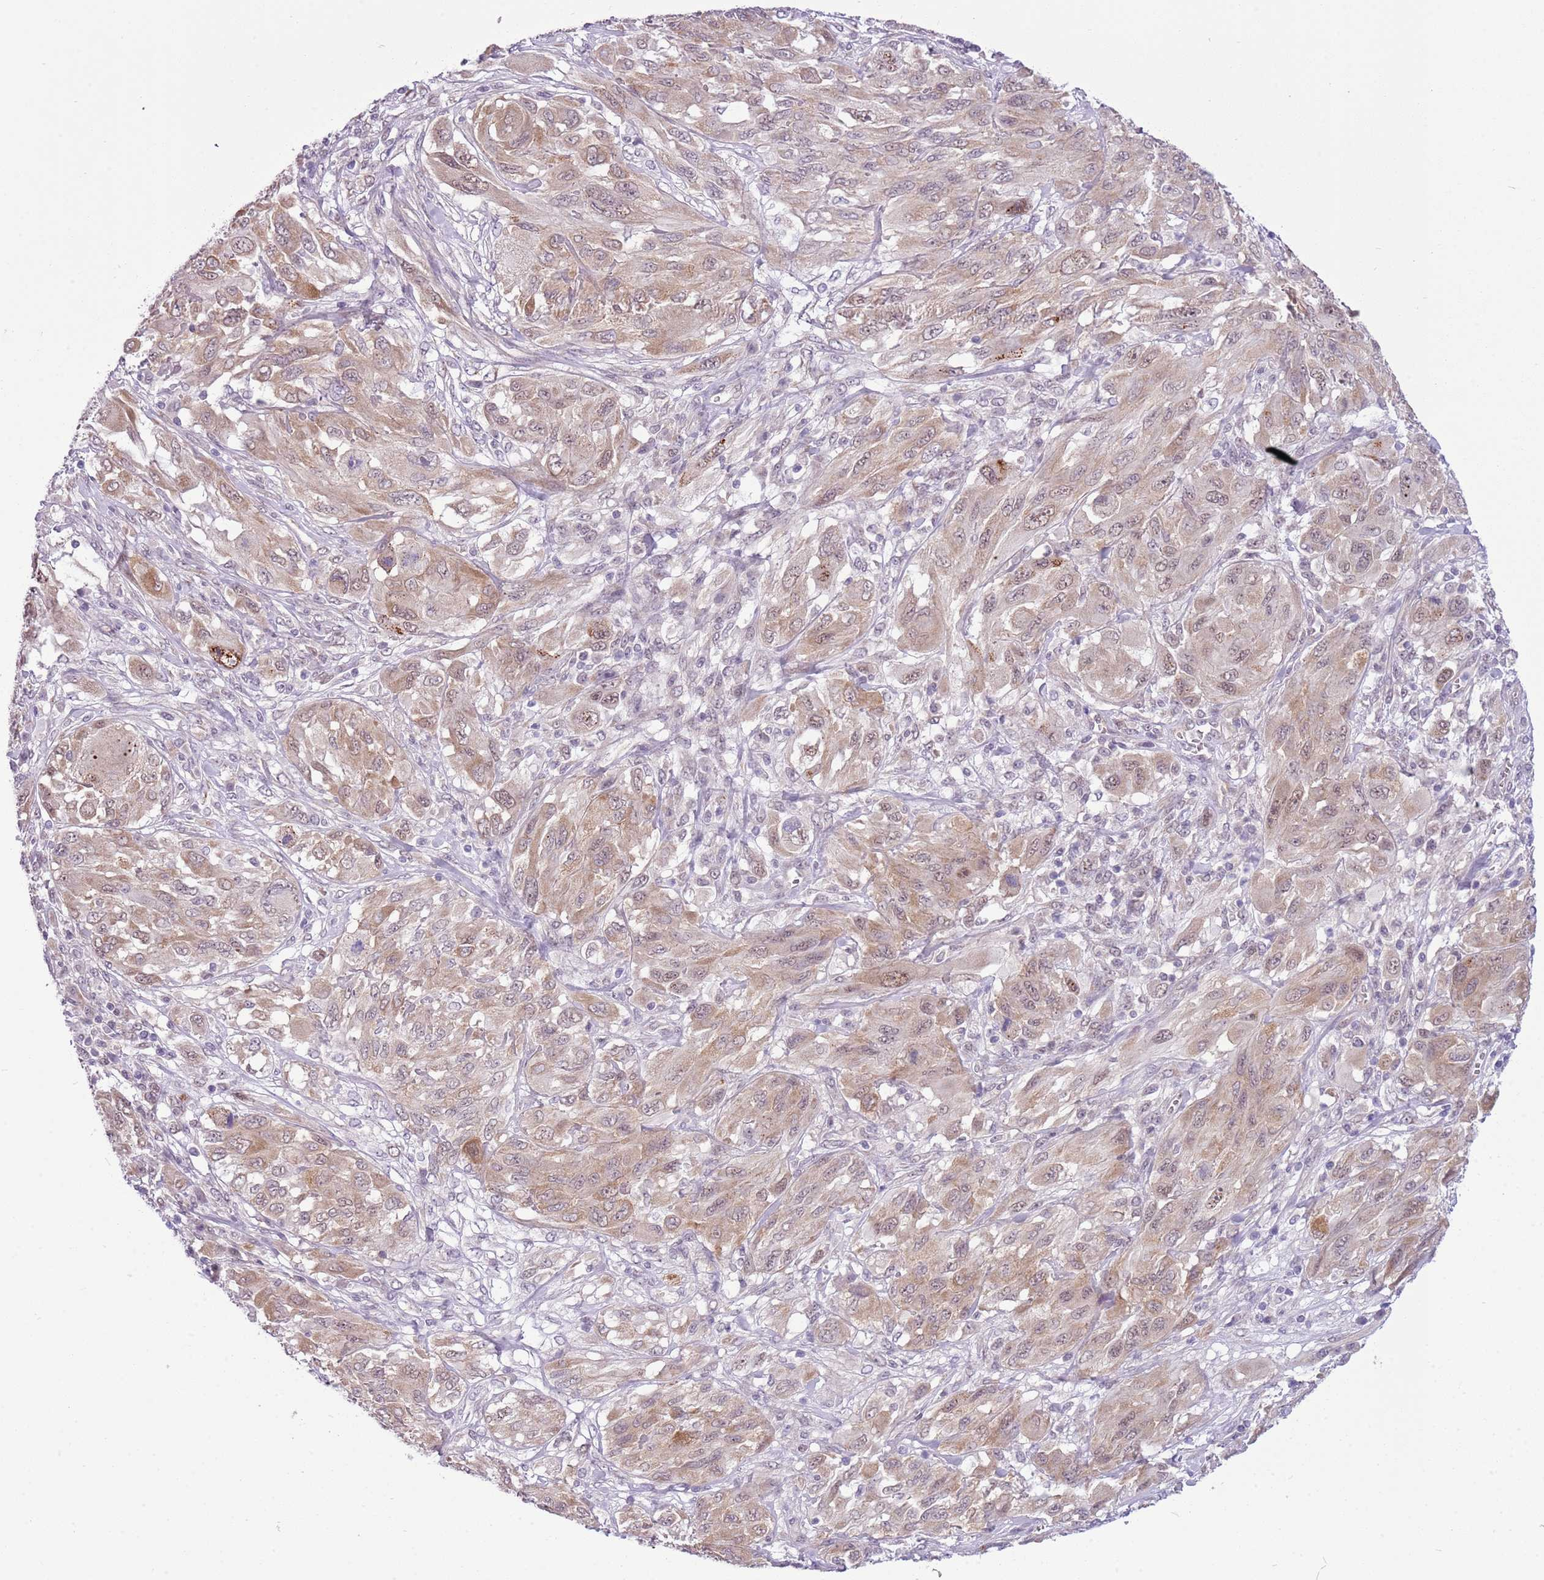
{"staining": {"intensity": "weak", "quantity": ">75%", "location": "cytoplasmic/membranous,nuclear"}, "tissue": "melanoma", "cell_type": "Tumor cells", "image_type": "cancer", "snomed": [{"axis": "morphology", "description": "Malignant melanoma, NOS"}, {"axis": "topography", "description": "Skin"}], "caption": "A micrograph of melanoma stained for a protein displays weak cytoplasmic/membranous and nuclear brown staining in tumor cells.", "gene": "FAM120C", "patient": {"sex": "female", "age": 91}}